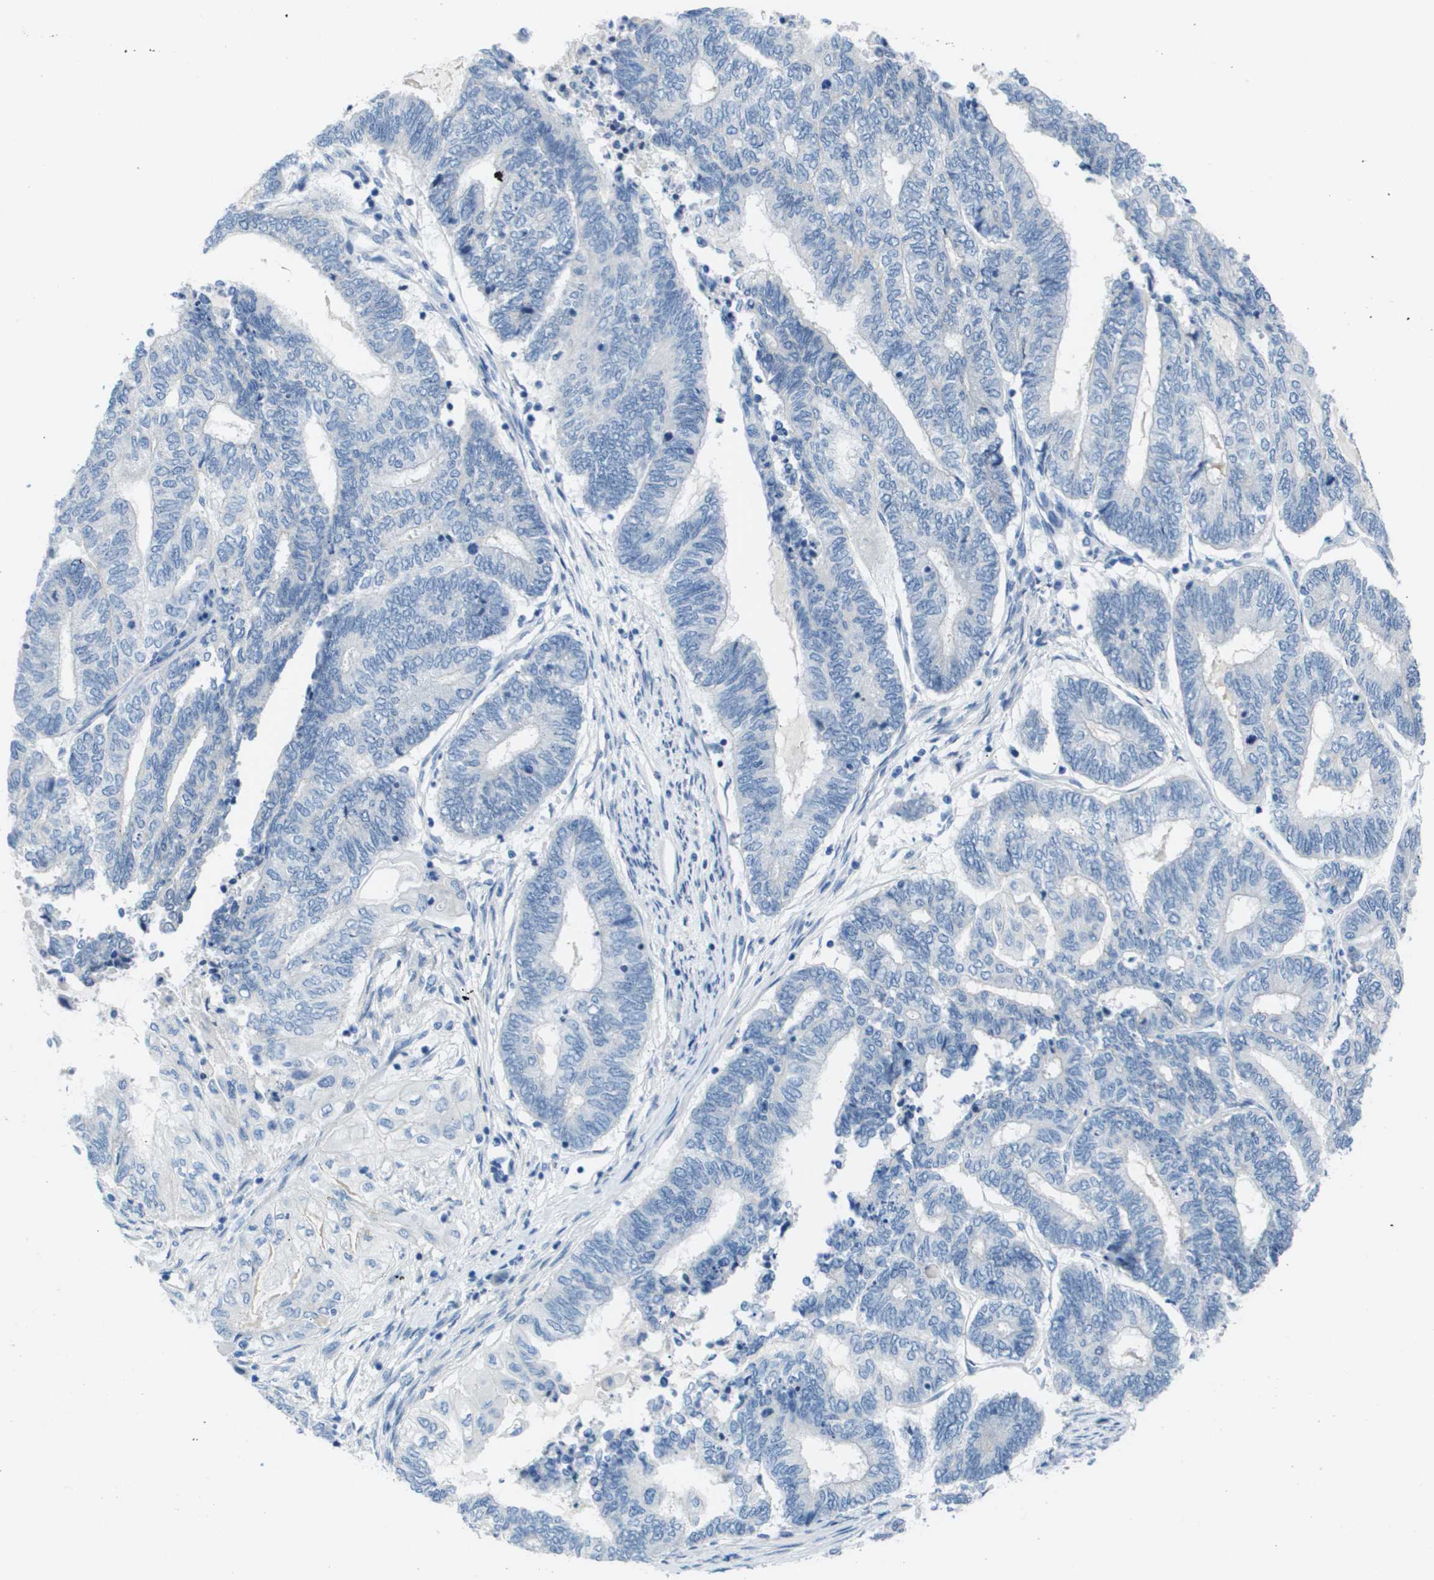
{"staining": {"intensity": "negative", "quantity": "none", "location": "none"}, "tissue": "endometrial cancer", "cell_type": "Tumor cells", "image_type": "cancer", "snomed": [{"axis": "morphology", "description": "Adenocarcinoma, NOS"}, {"axis": "topography", "description": "Uterus"}, {"axis": "topography", "description": "Endometrium"}], "caption": "Tumor cells are negative for brown protein staining in endometrial cancer. (Immunohistochemistry, brightfield microscopy, high magnification).", "gene": "NCS1", "patient": {"sex": "female", "age": 70}}